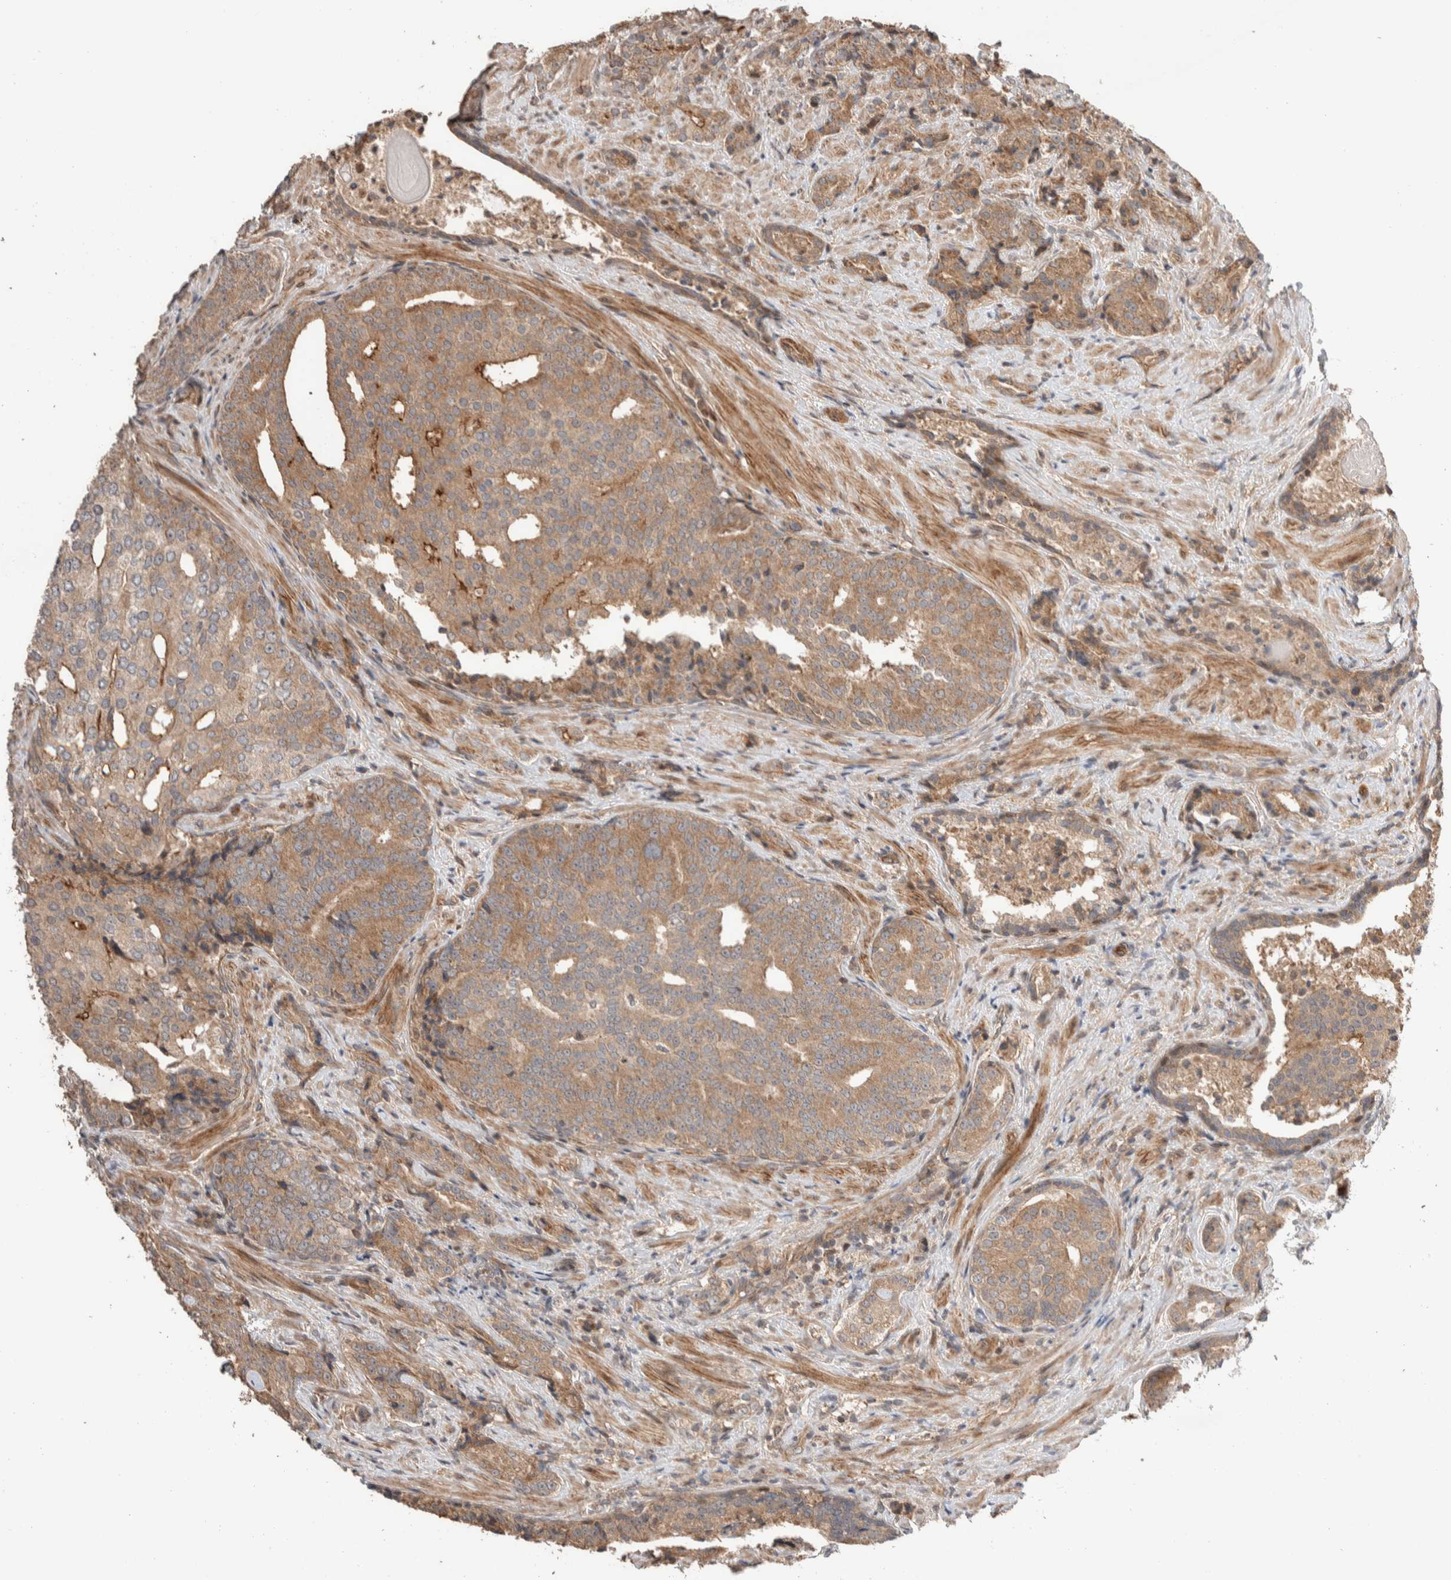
{"staining": {"intensity": "moderate", "quantity": ">75%", "location": "cytoplasmic/membranous"}, "tissue": "prostate cancer", "cell_type": "Tumor cells", "image_type": "cancer", "snomed": [{"axis": "morphology", "description": "Adenocarcinoma, High grade"}, {"axis": "topography", "description": "Prostate"}], "caption": "Prostate cancer stained with a protein marker exhibits moderate staining in tumor cells.", "gene": "ERC1", "patient": {"sex": "male", "age": 71}}